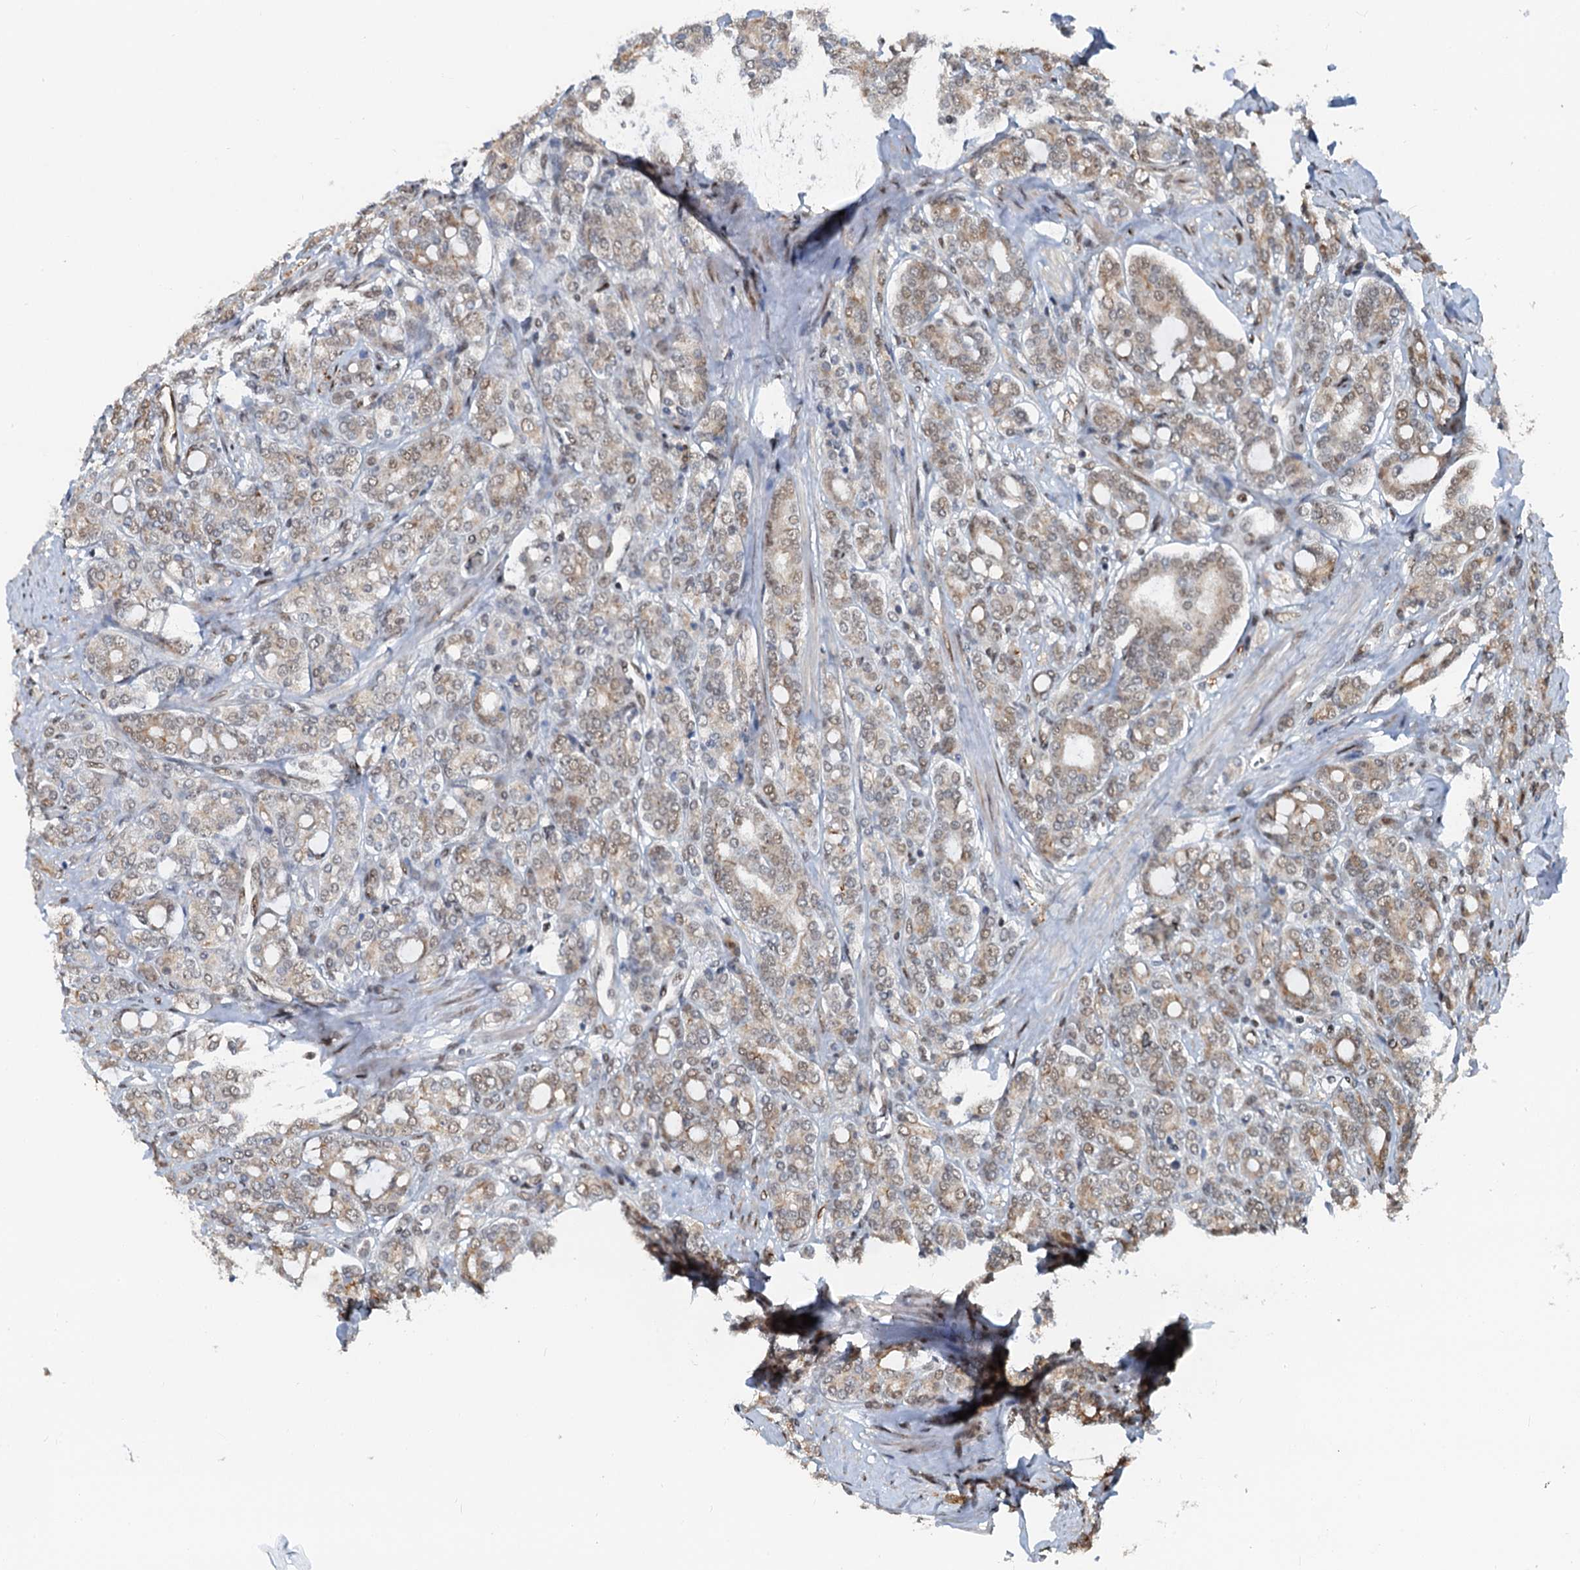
{"staining": {"intensity": "moderate", "quantity": "25%-75%", "location": "cytoplasmic/membranous"}, "tissue": "prostate cancer", "cell_type": "Tumor cells", "image_type": "cancer", "snomed": [{"axis": "morphology", "description": "Adenocarcinoma, High grade"}, {"axis": "topography", "description": "Prostate"}], "caption": "Immunohistochemical staining of human prostate high-grade adenocarcinoma reveals medium levels of moderate cytoplasmic/membranous staining in about 25%-75% of tumor cells.", "gene": "CFDP1", "patient": {"sex": "male", "age": 62}}